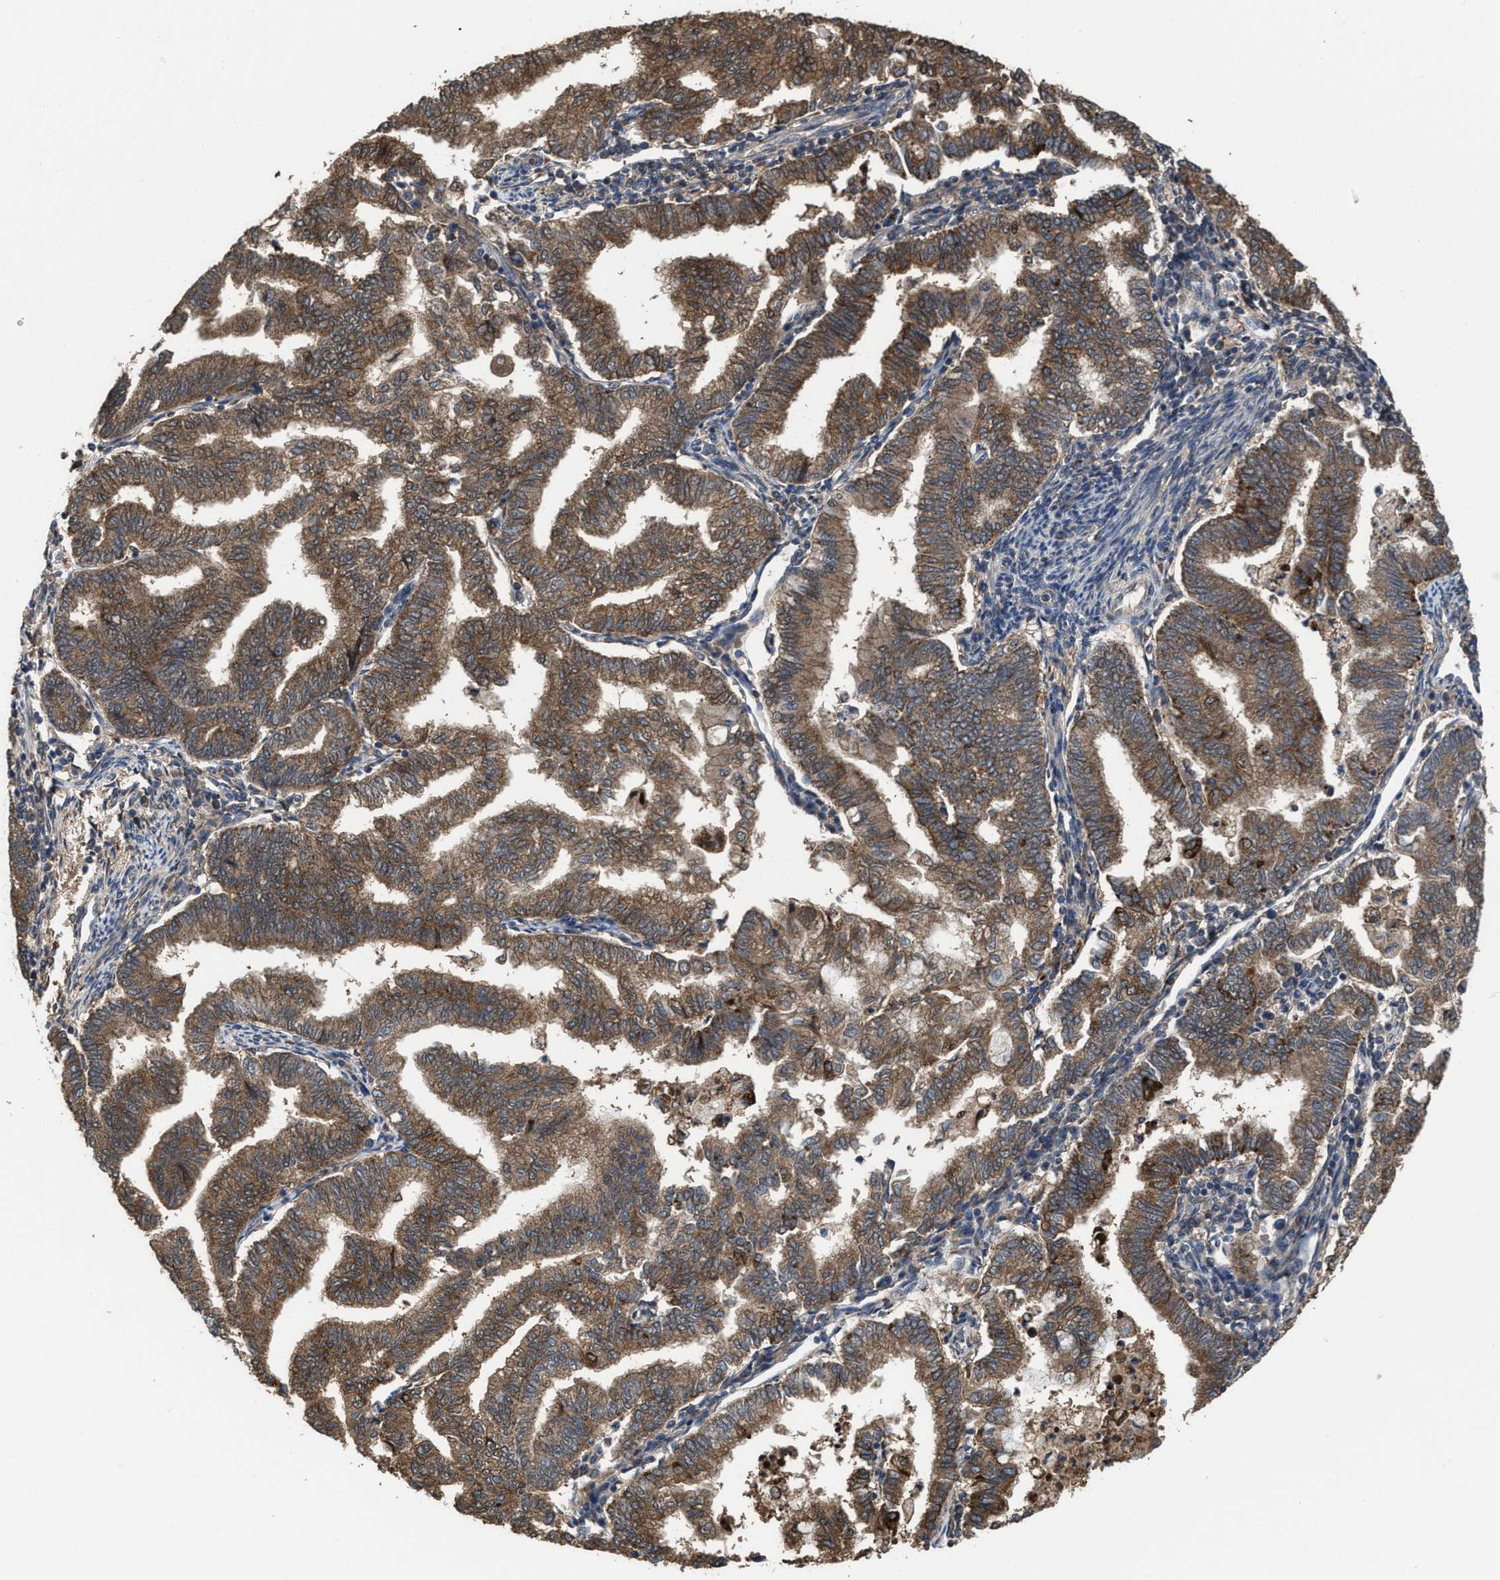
{"staining": {"intensity": "moderate", "quantity": ">75%", "location": "cytoplasmic/membranous,nuclear"}, "tissue": "endometrial cancer", "cell_type": "Tumor cells", "image_type": "cancer", "snomed": [{"axis": "morphology", "description": "Polyp, NOS"}, {"axis": "morphology", "description": "Adenocarcinoma, NOS"}, {"axis": "morphology", "description": "Adenoma, NOS"}, {"axis": "topography", "description": "Endometrium"}], "caption": "Adenoma (endometrial) tissue shows moderate cytoplasmic/membranous and nuclear expression in about >75% of tumor cells", "gene": "ZNF20", "patient": {"sex": "female", "age": 79}}